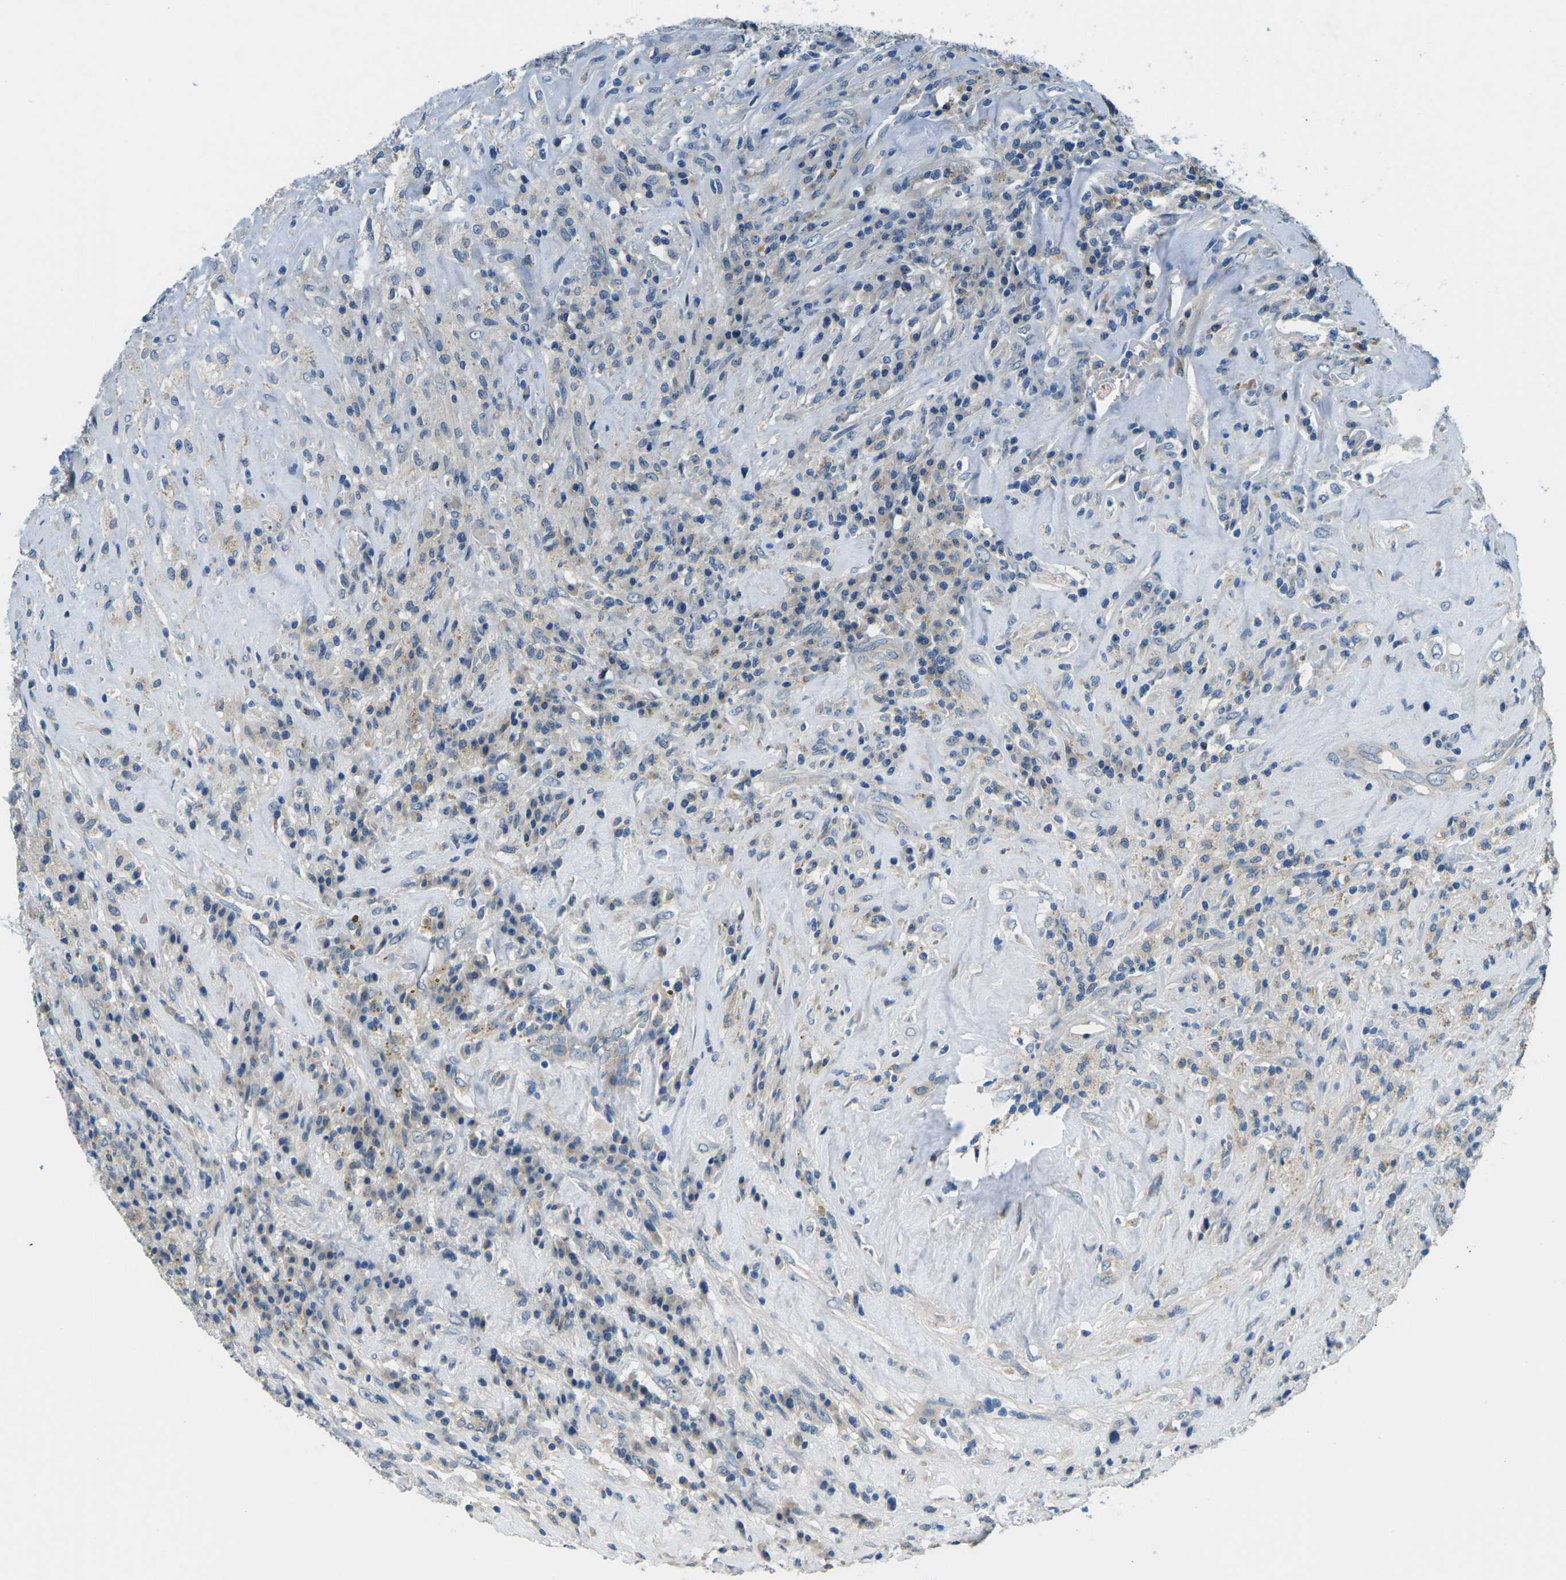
{"staining": {"intensity": "negative", "quantity": "none", "location": "none"}, "tissue": "testis cancer", "cell_type": "Tumor cells", "image_type": "cancer", "snomed": [{"axis": "morphology", "description": "Necrosis, NOS"}, {"axis": "morphology", "description": "Carcinoma, Embryonal, NOS"}, {"axis": "topography", "description": "Testis"}], "caption": "Photomicrograph shows no protein staining in tumor cells of testis embryonal carcinoma tissue.", "gene": "CTNND1", "patient": {"sex": "male", "age": 19}}